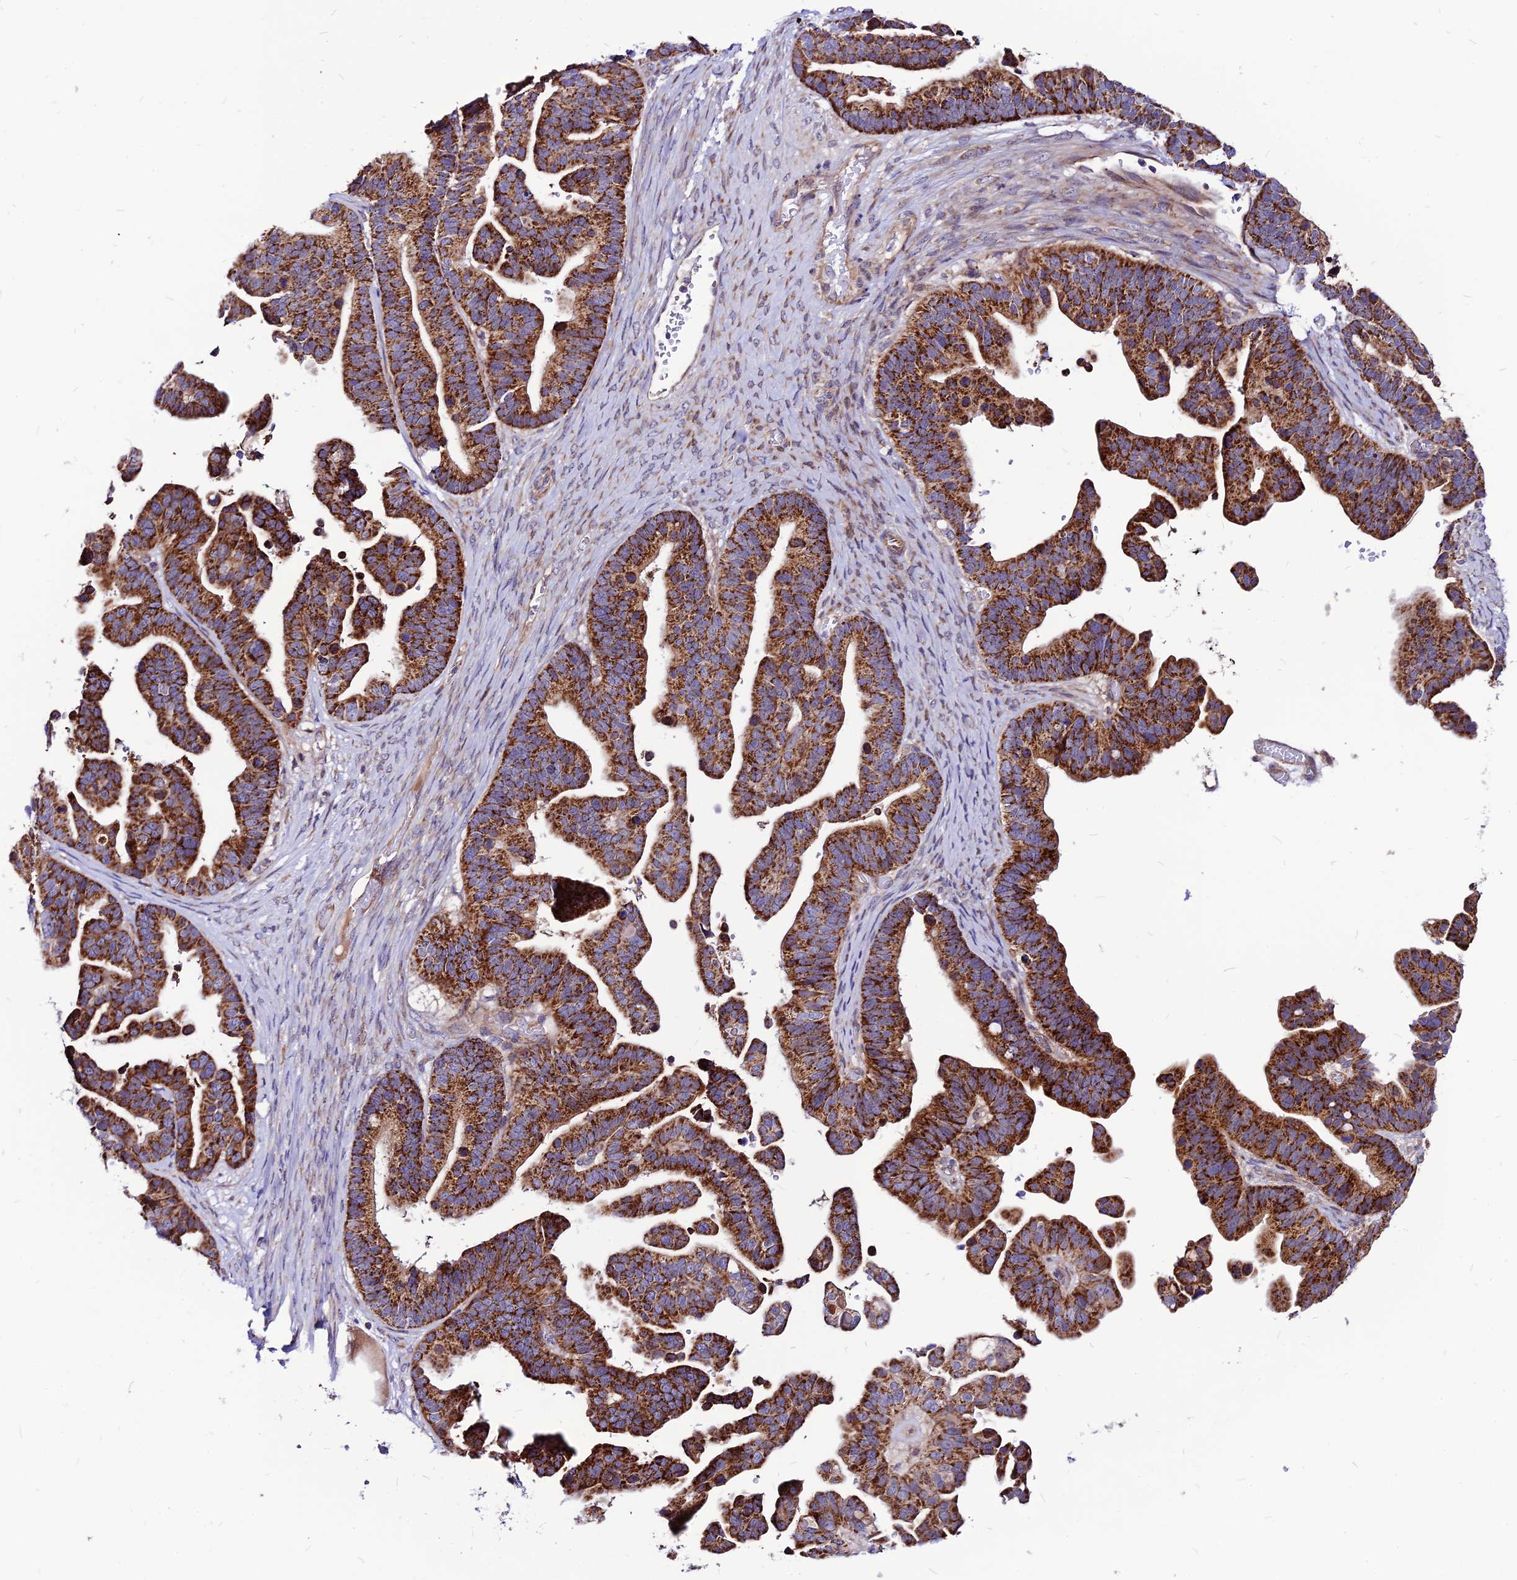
{"staining": {"intensity": "strong", "quantity": "25%-75%", "location": "cytoplasmic/membranous"}, "tissue": "ovarian cancer", "cell_type": "Tumor cells", "image_type": "cancer", "snomed": [{"axis": "morphology", "description": "Cystadenocarcinoma, serous, NOS"}, {"axis": "topography", "description": "Ovary"}], "caption": "An immunohistochemistry (IHC) micrograph of tumor tissue is shown. Protein staining in brown highlights strong cytoplasmic/membranous positivity in ovarian cancer (serous cystadenocarcinoma) within tumor cells.", "gene": "ECI1", "patient": {"sex": "female", "age": 56}}